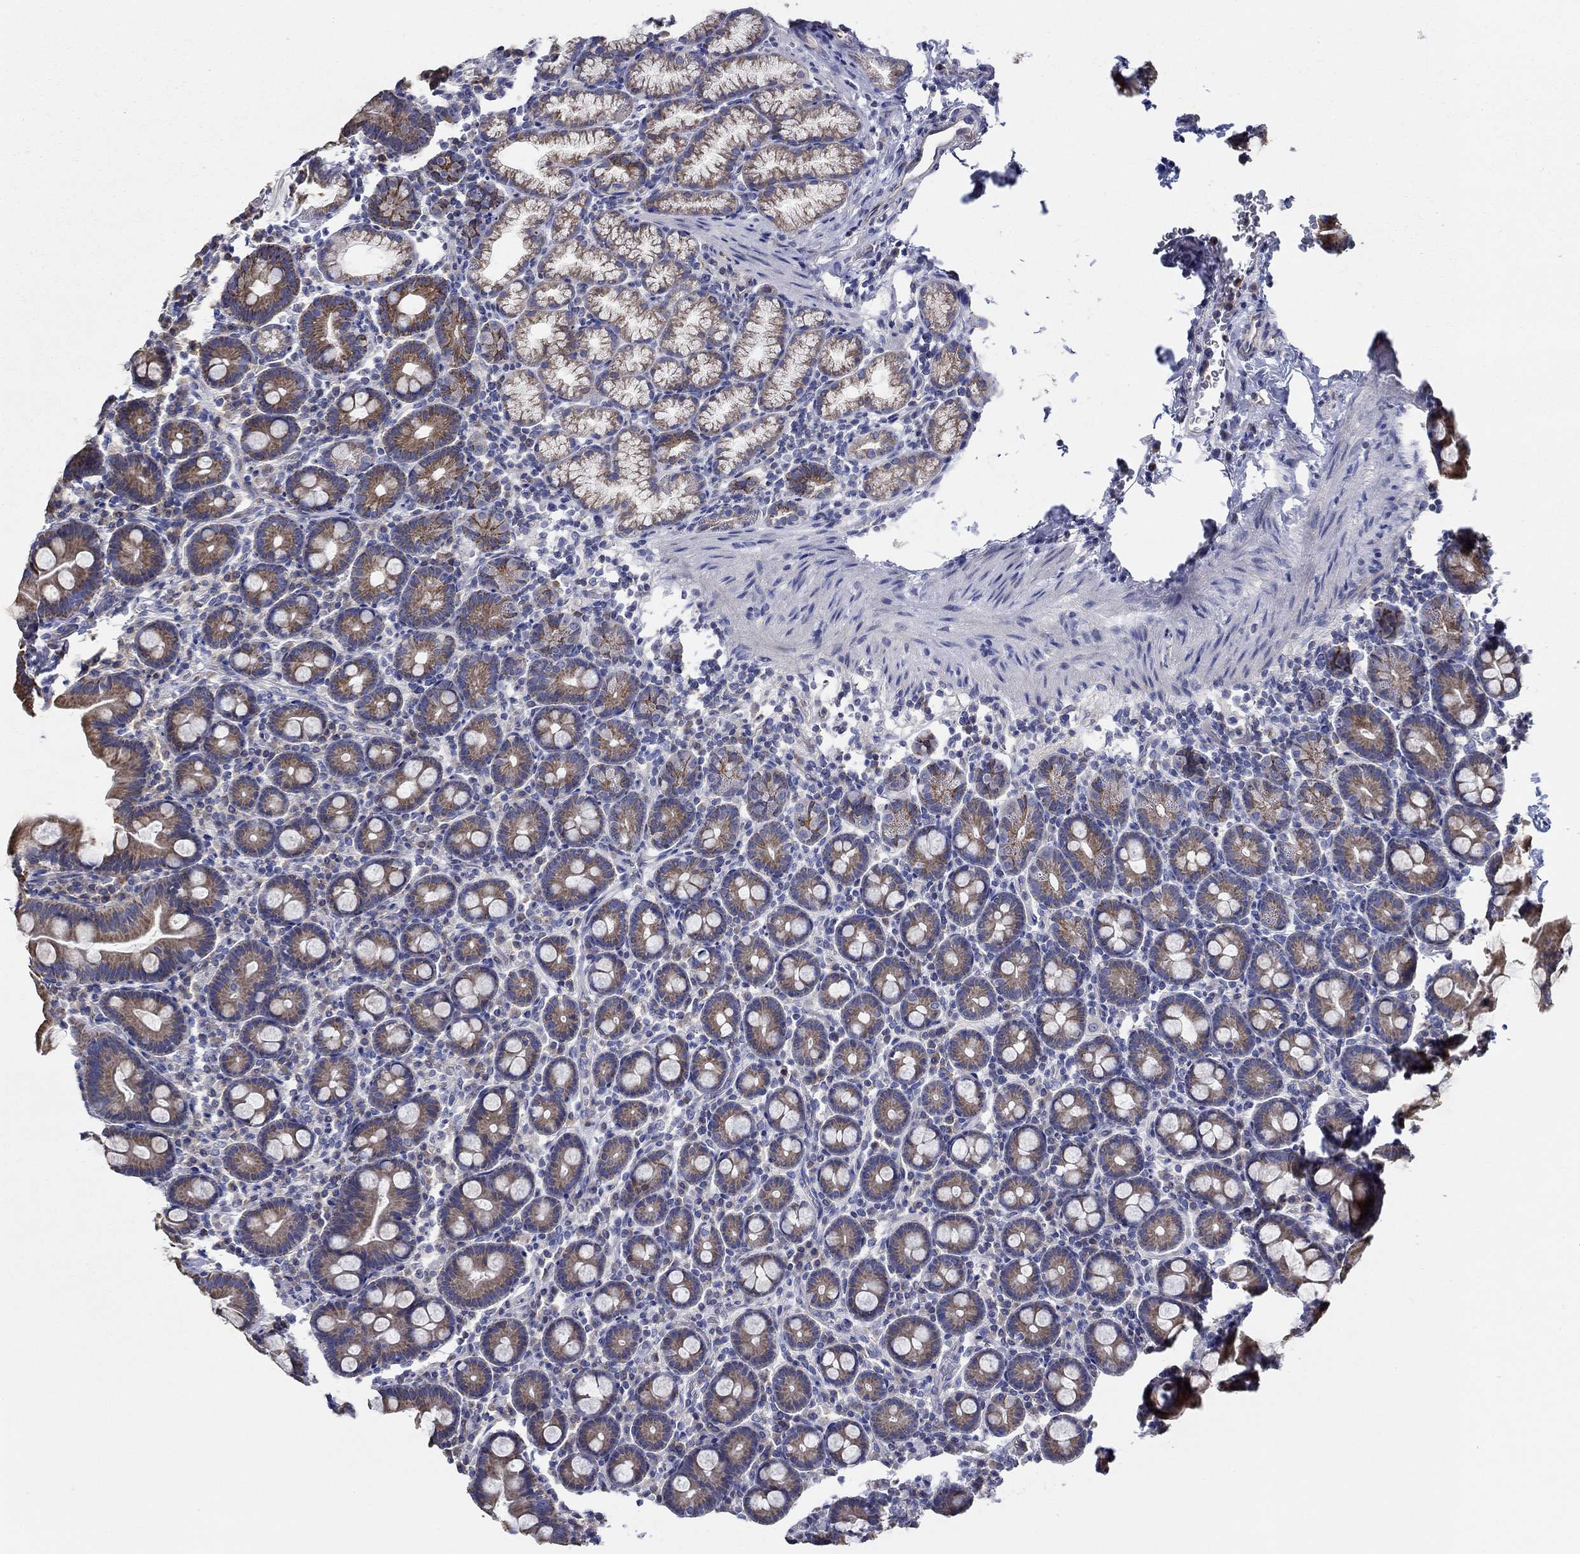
{"staining": {"intensity": "moderate", "quantity": ">75%", "location": "cytoplasmic/membranous"}, "tissue": "duodenum", "cell_type": "Glandular cells", "image_type": "normal", "snomed": [{"axis": "morphology", "description": "Normal tissue, NOS"}, {"axis": "topography", "description": "Duodenum"}], "caption": "The micrograph demonstrates immunohistochemical staining of normal duodenum. There is moderate cytoplasmic/membranous expression is identified in about >75% of glandular cells.", "gene": "CFAP61", "patient": {"sex": "male", "age": 59}}